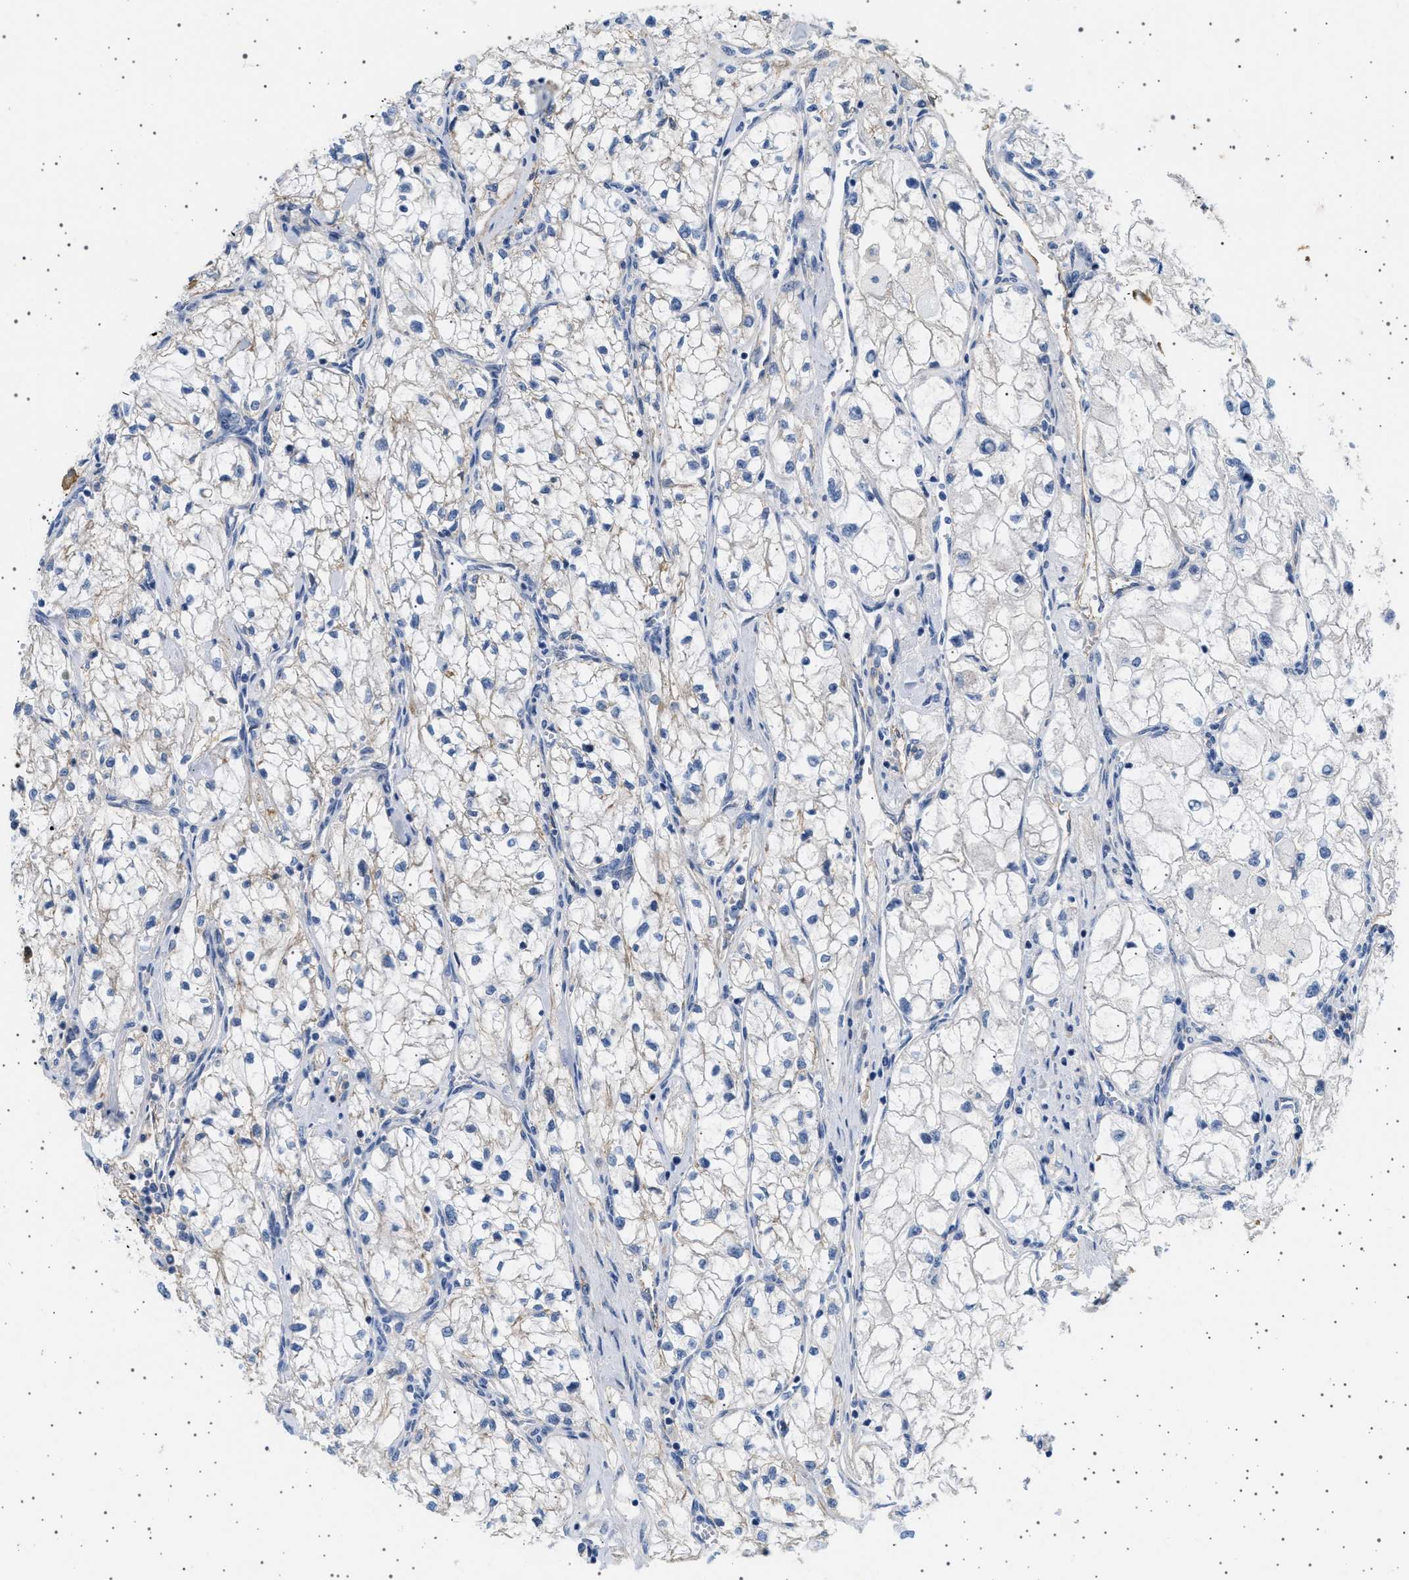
{"staining": {"intensity": "weak", "quantity": "<25%", "location": "cytoplasmic/membranous"}, "tissue": "renal cancer", "cell_type": "Tumor cells", "image_type": "cancer", "snomed": [{"axis": "morphology", "description": "Adenocarcinoma, NOS"}, {"axis": "topography", "description": "Kidney"}], "caption": "Tumor cells are negative for protein expression in human adenocarcinoma (renal).", "gene": "PLPP6", "patient": {"sex": "female", "age": 70}}